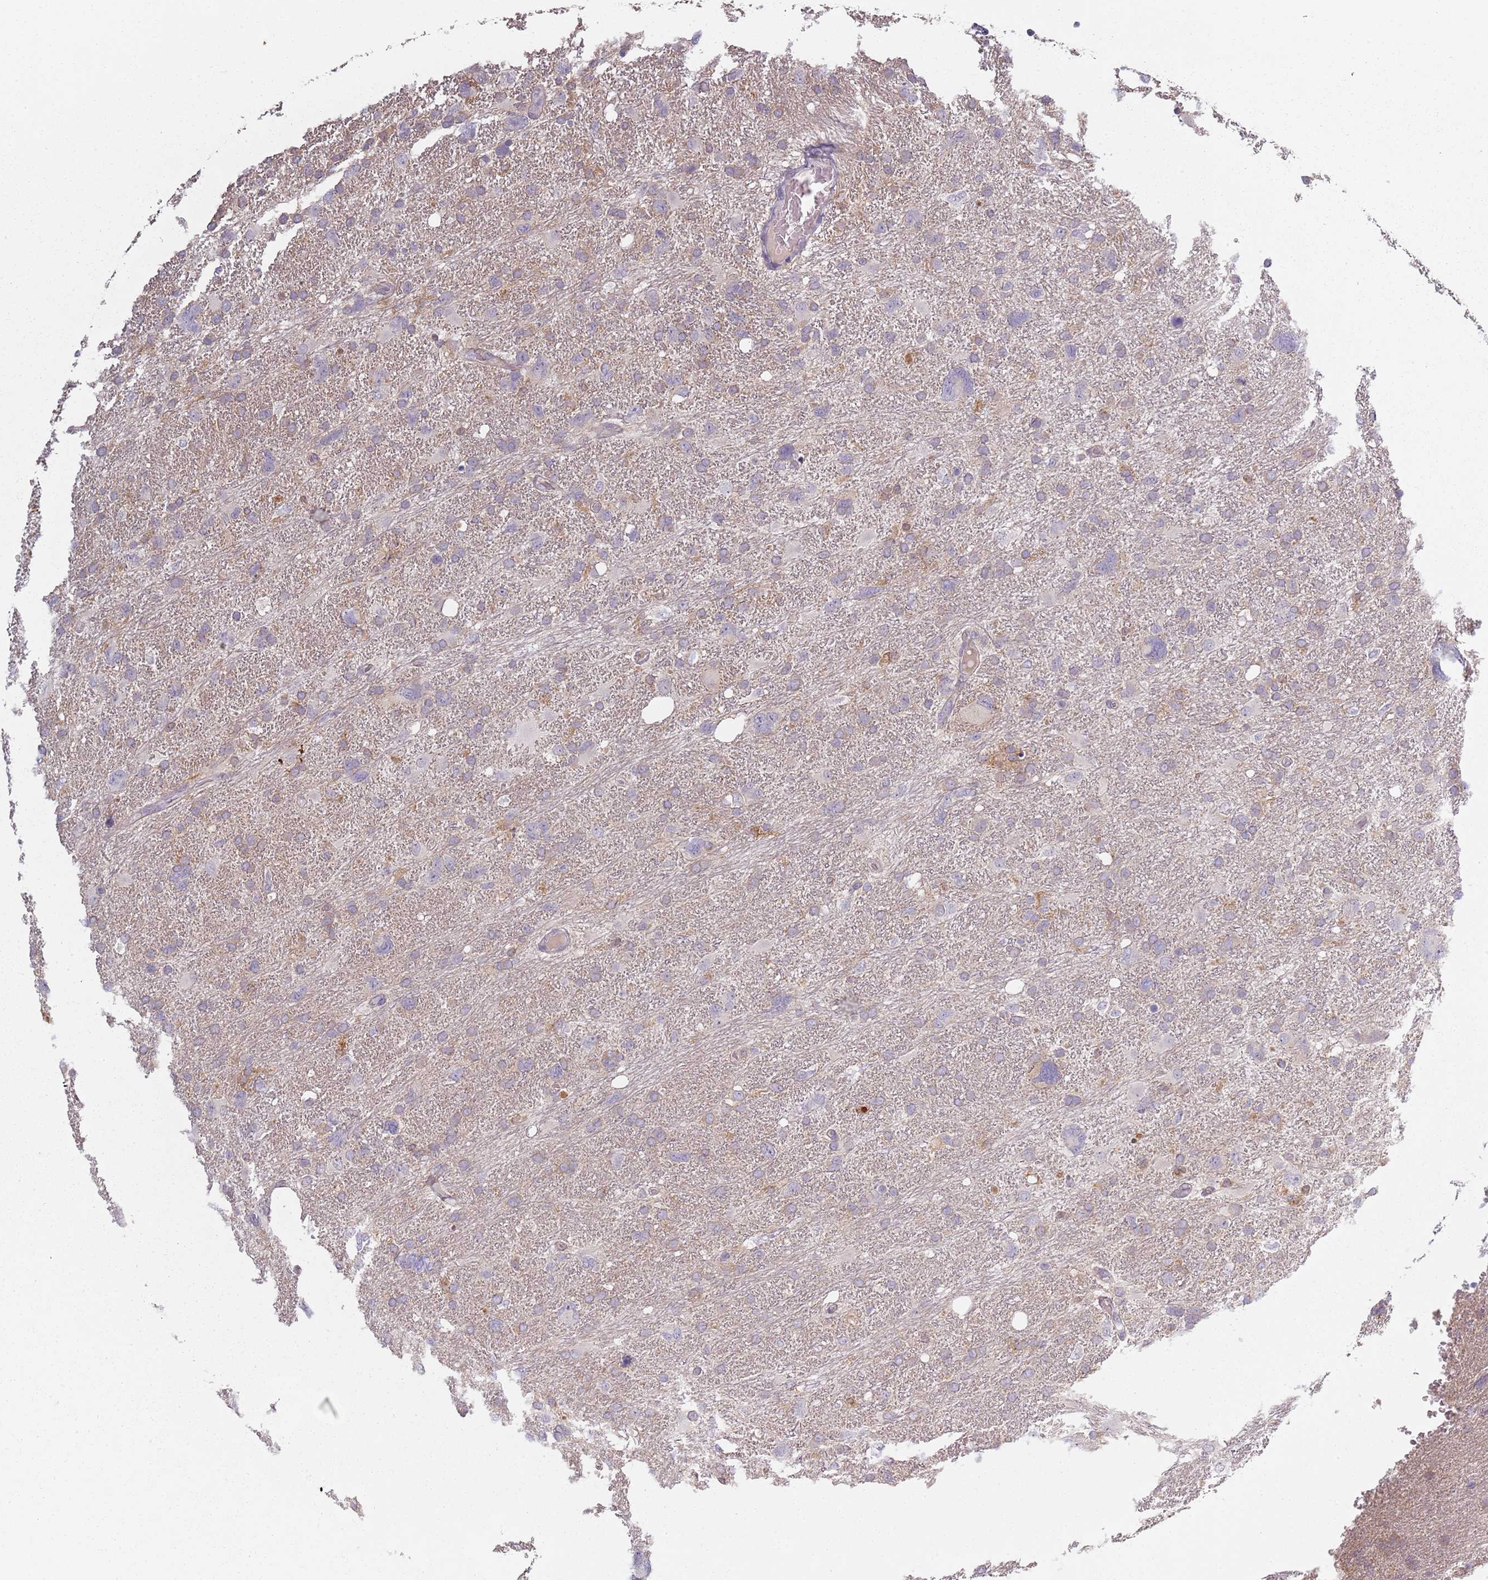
{"staining": {"intensity": "weak", "quantity": "25%-75%", "location": "cytoplasmic/membranous"}, "tissue": "glioma", "cell_type": "Tumor cells", "image_type": "cancer", "snomed": [{"axis": "morphology", "description": "Glioma, malignant, High grade"}, {"axis": "topography", "description": "Brain"}], "caption": "A brown stain highlights weak cytoplasmic/membranous staining of a protein in glioma tumor cells. The staining was performed using DAB (3,3'-diaminobenzidine) to visualize the protein expression in brown, while the nuclei were stained in blue with hematoxylin (Magnification: 20x).", "gene": "CC2D2B", "patient": {"sex": "male", "age": 61}}